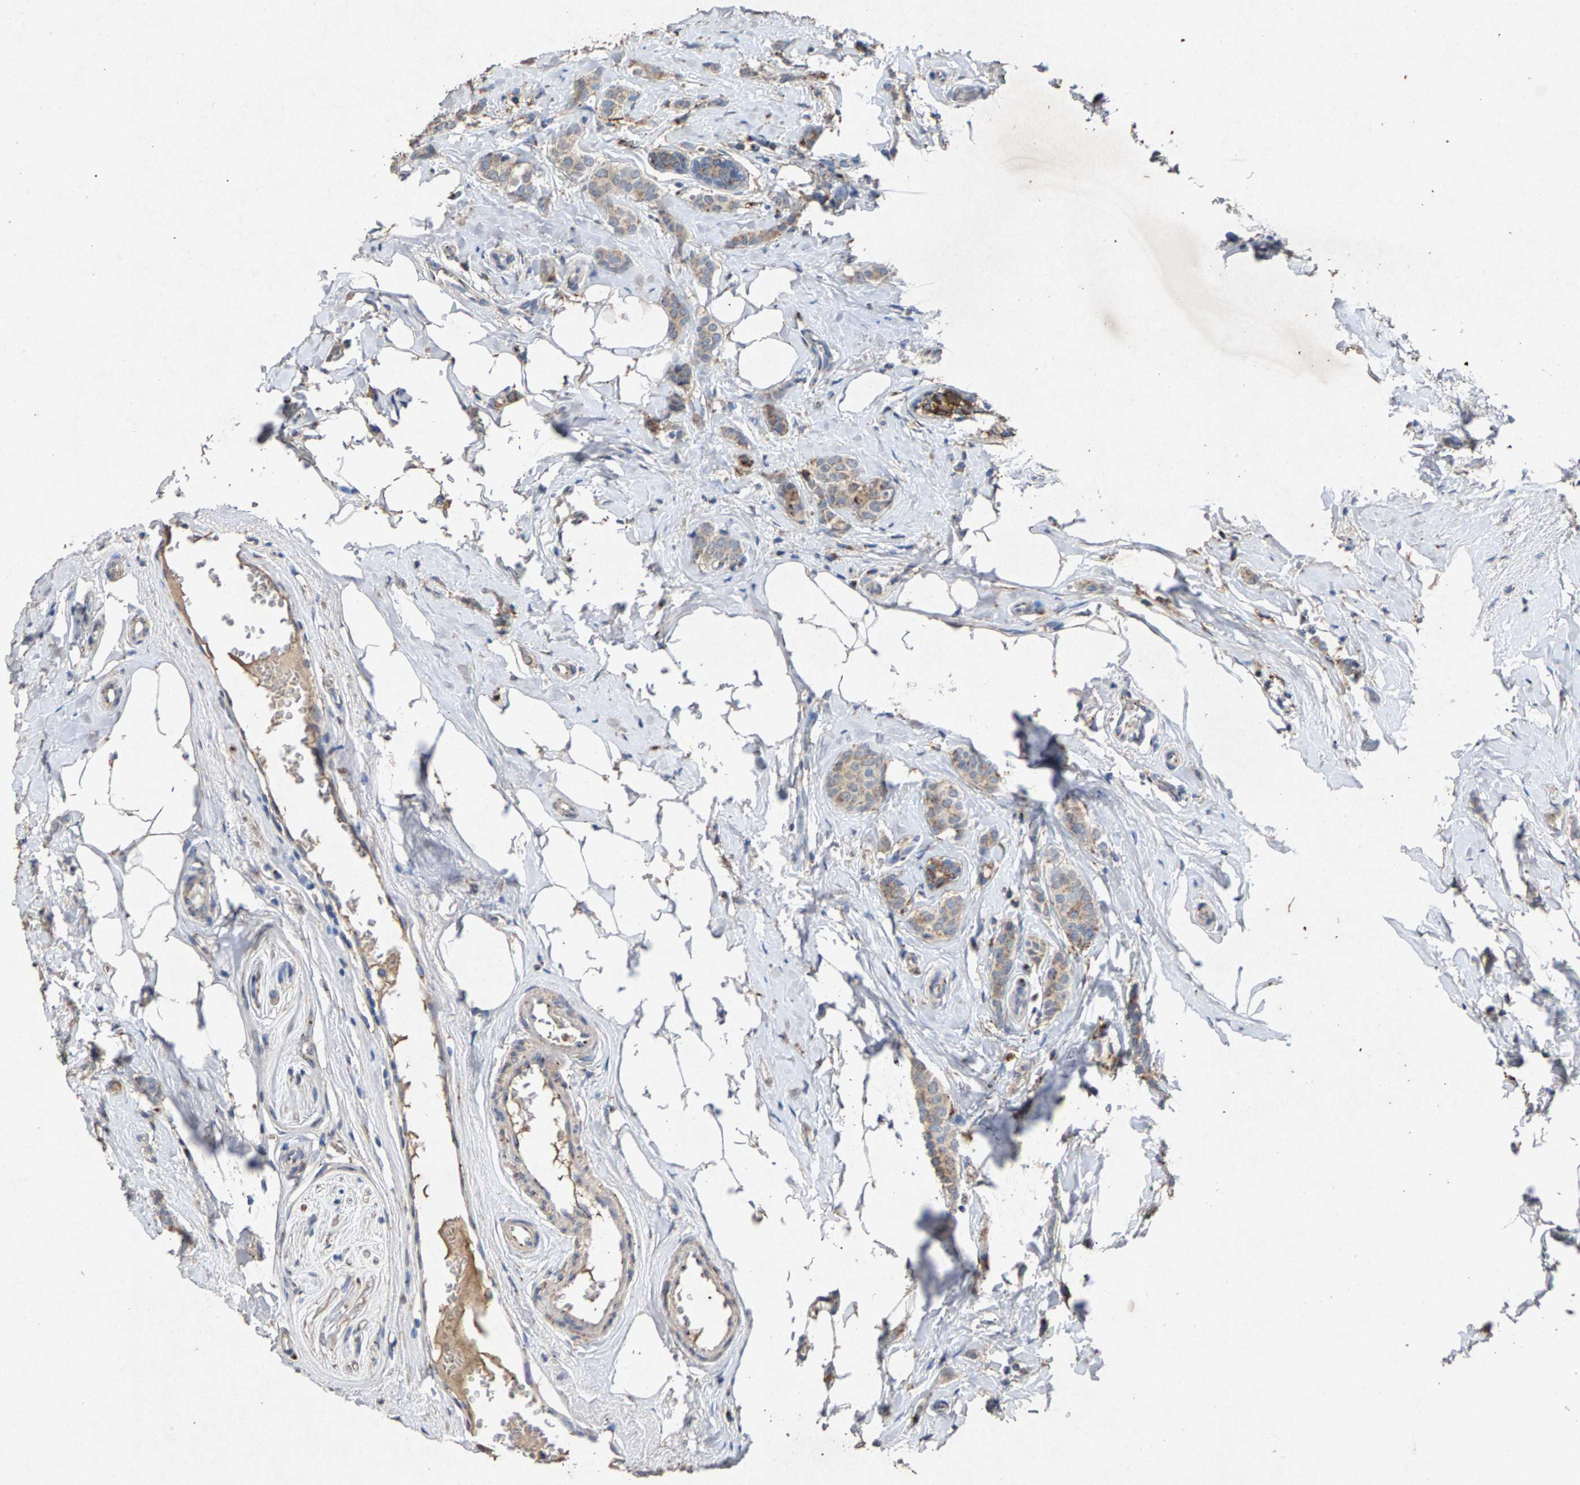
{"staining": {"intensity": "moderate", "quantity": "<25%", "location": "cytoplasmic/membranous"}, "tissue": "breast cancer", "cell_type": "Tumor cells", "image_type": "cancer", "snomed": [{"axis": "morphology", "description": "Lobular carcinoma"}, {"axis": "topography", "description": "Breast"}], "caption": "Breast cancer stained with a brown dye demonstrates moderate cytoplasmic/membranous positive positivity in about <25% of tumor cells.", "gene": "MAN2A1", "patient": {"sex": "female", "age": 60}}